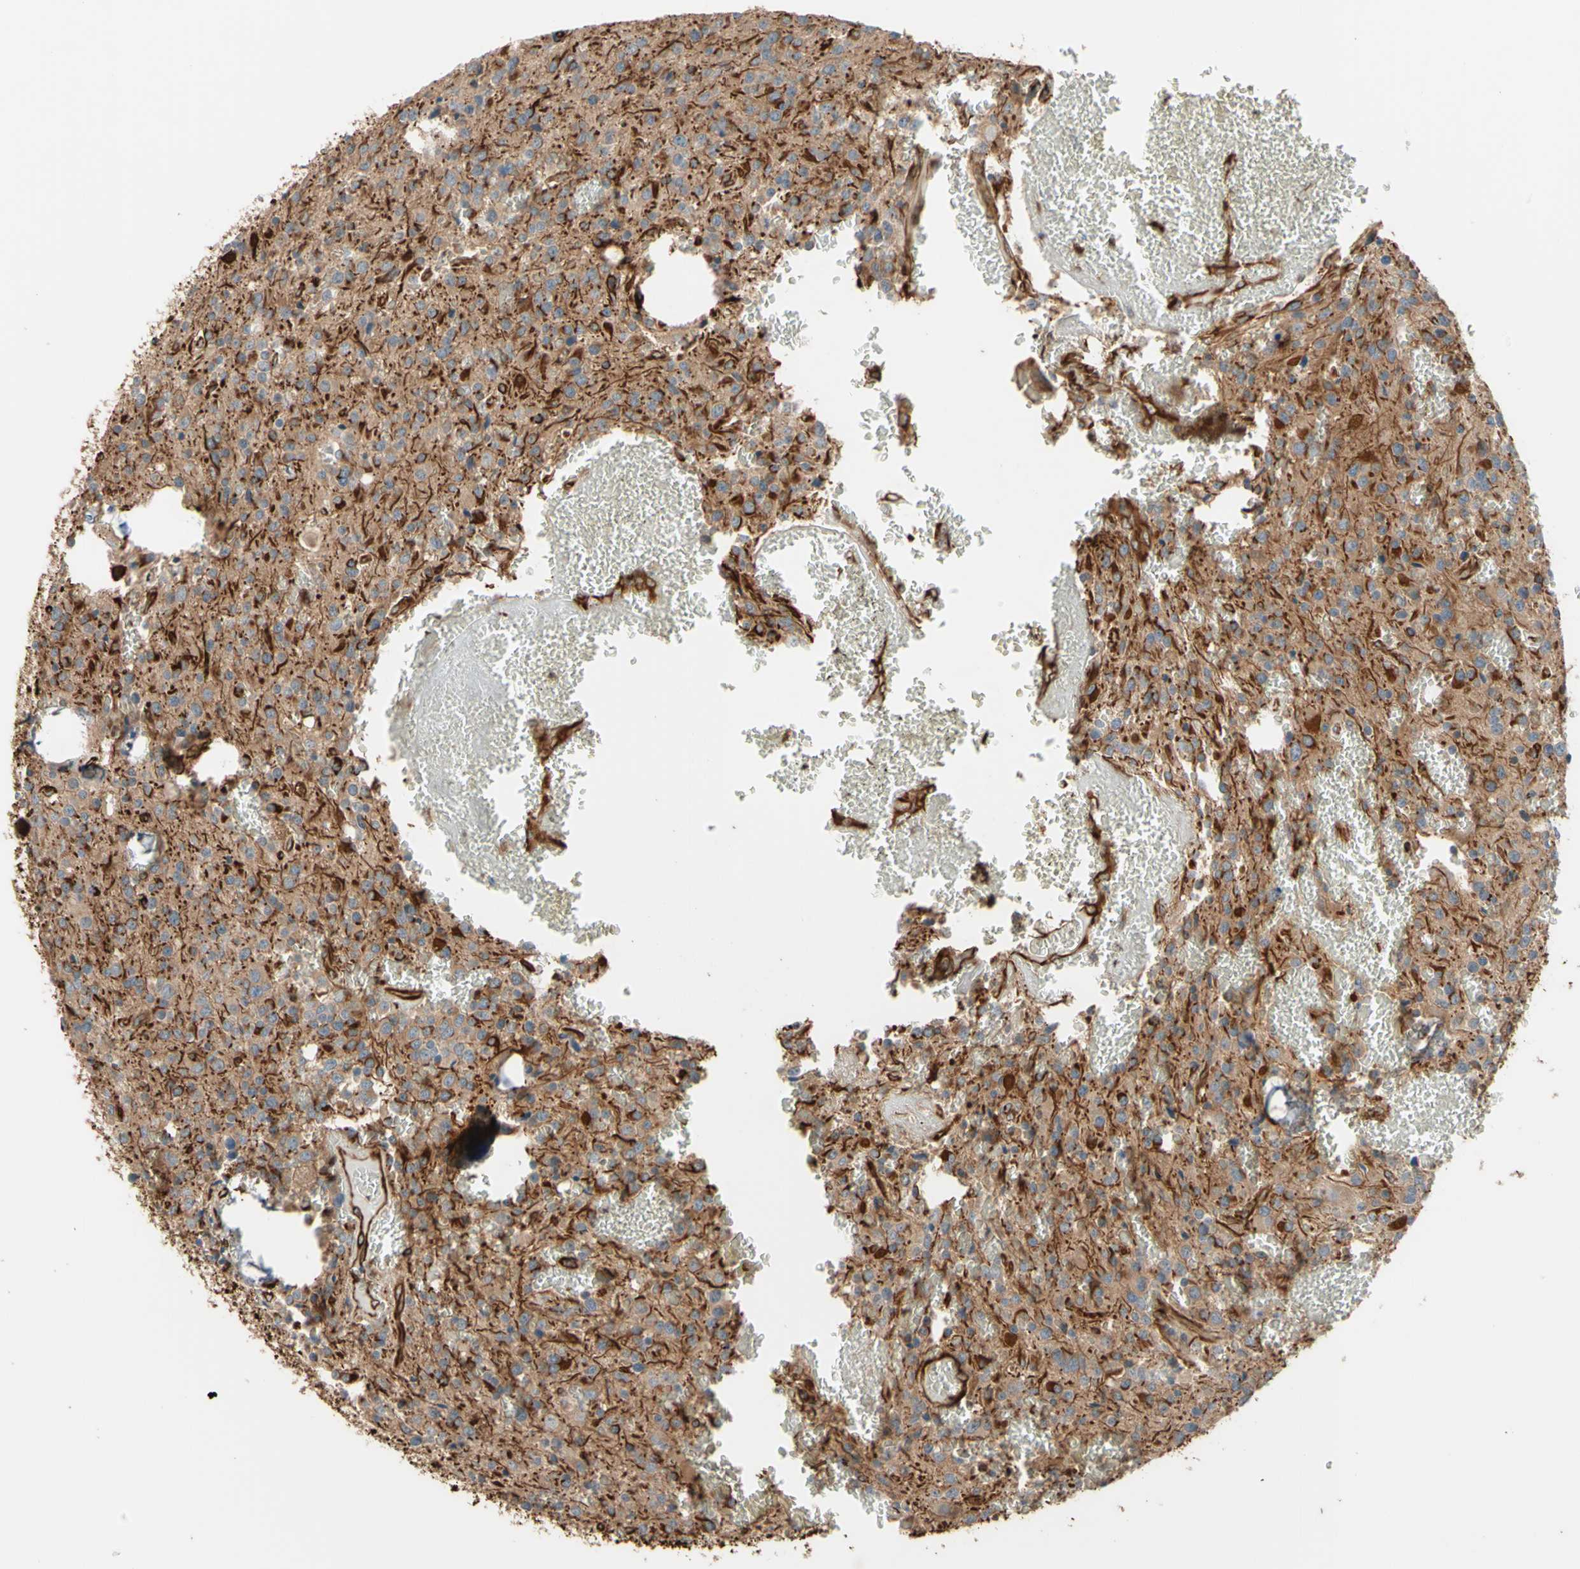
{"staining": {"intensity": "moderate", "quantity": ">75%", "location": "cytoplasmic/membranous"}, "tissue": "glioma", "cell_type": "Tumor cells", "image_type": "cancer", "snomed": [{"axis": "morphology", "description": "Glioma, malignant, Low grade"}, {"axis": "topography", "description": "Brain"}], "caption": "Malignant glioma (low-grade) was stained to show a protein in brown. There is medium levels of moderate cytoplasmic/membranous expression in about >75% of tumor cells.", "gene": "TRAF2", "patient": {"sex": "male", "age": 58}}